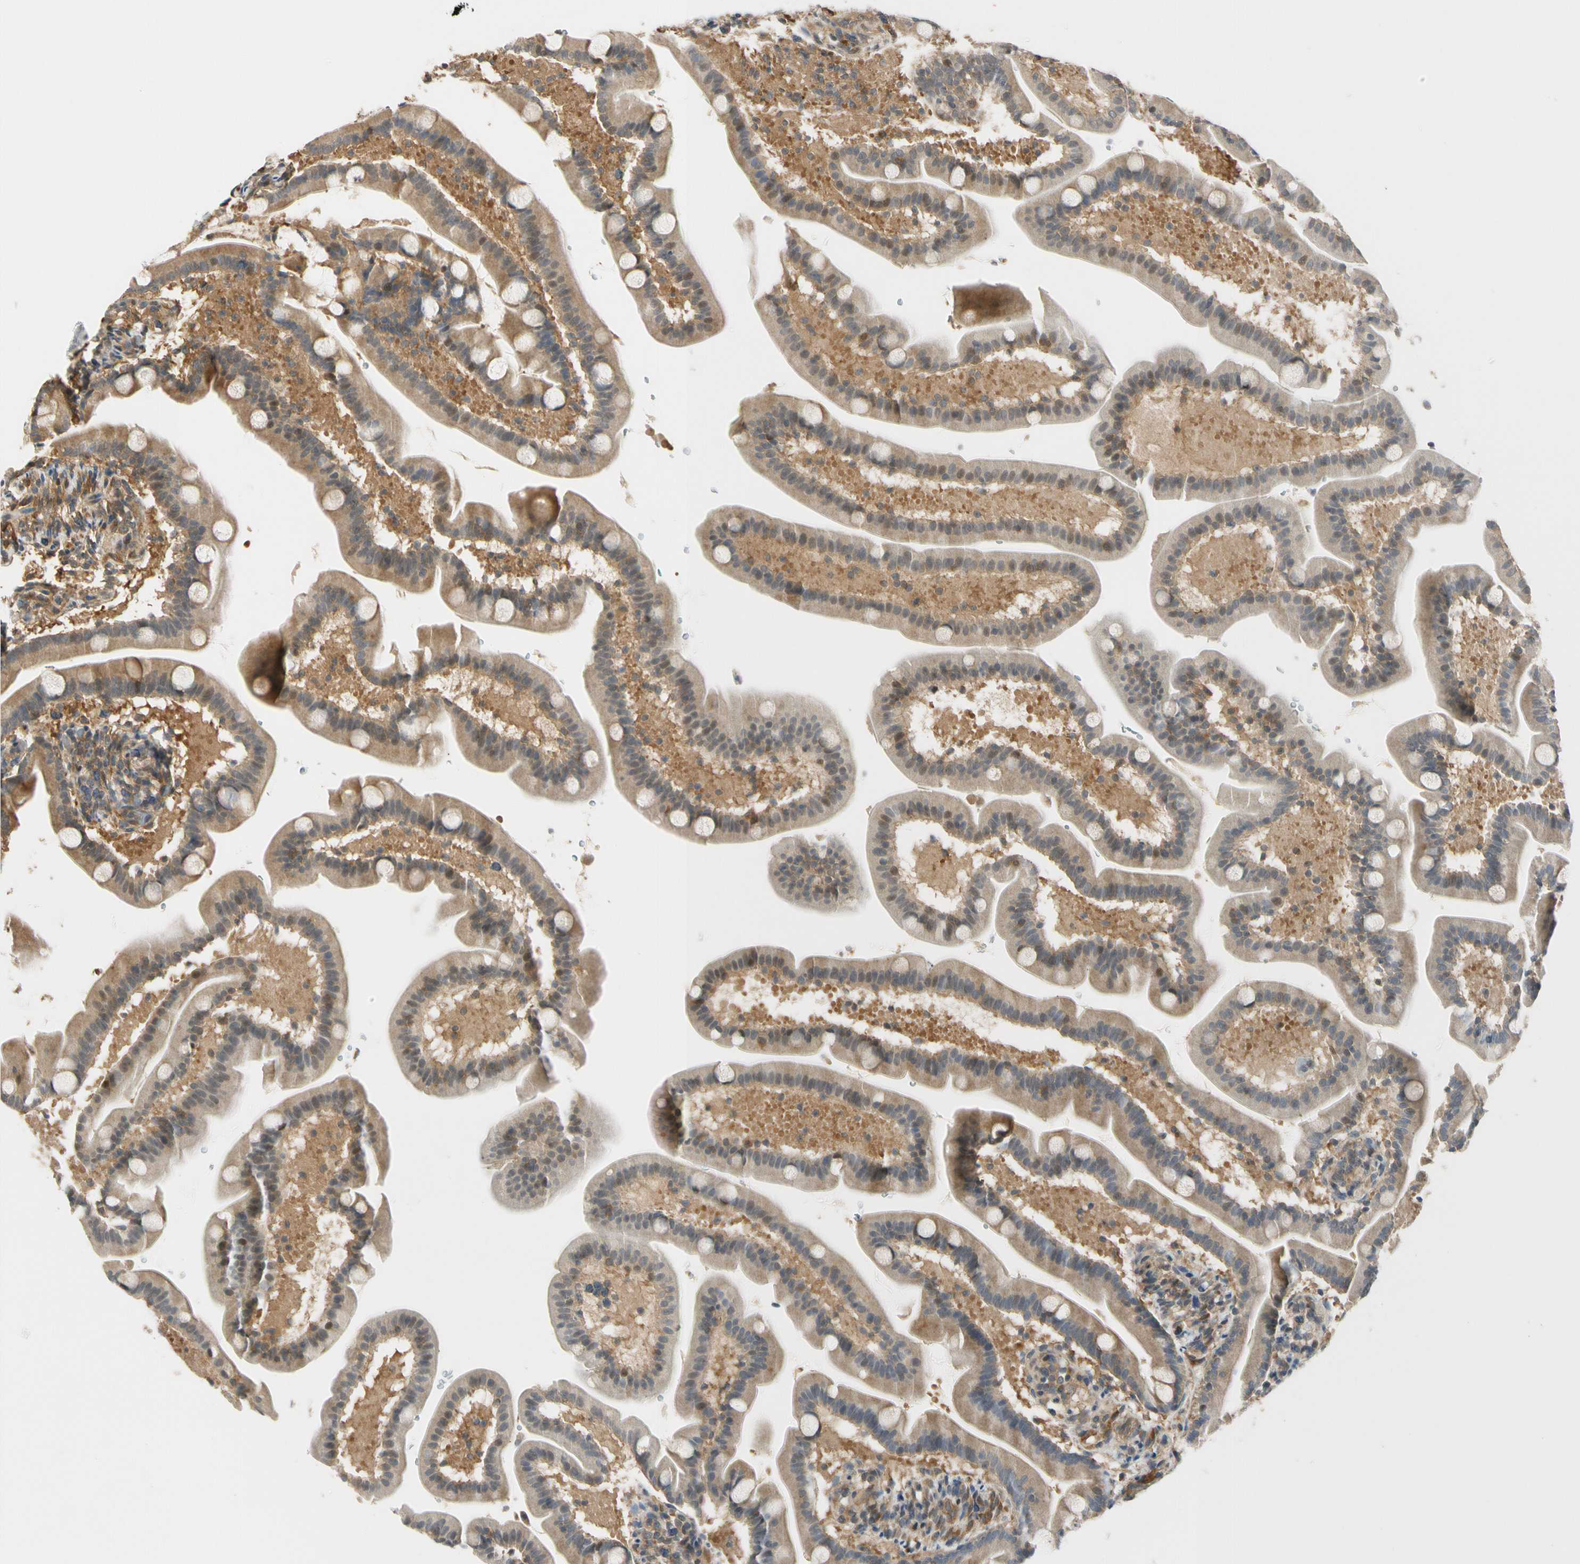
{"staining": {"intensity": "moderate", "quantity": "25%-75%", "location": "cytoplasmic/membranous,nuclear"}, "tissue": "duodenum", "cell_type": "Glandular cells", "image_type": "normal", "snomed": [{"axis": "morphology", "description": "Normal tissue, NOS"}, {"axis": "topography", "description": "Duodenum"}], "caption": "Protein positivity by immunohistochemistry shows moderate cytoplasmic/membranous,nuclear expression in about 25%-75% of glandular cells in unremarkable duodenum. (DAB = brown stain, brightfield microscopy at high magnification).", "gene": "RASGRF1", "patient": {"sex": "male", "age": 54}}